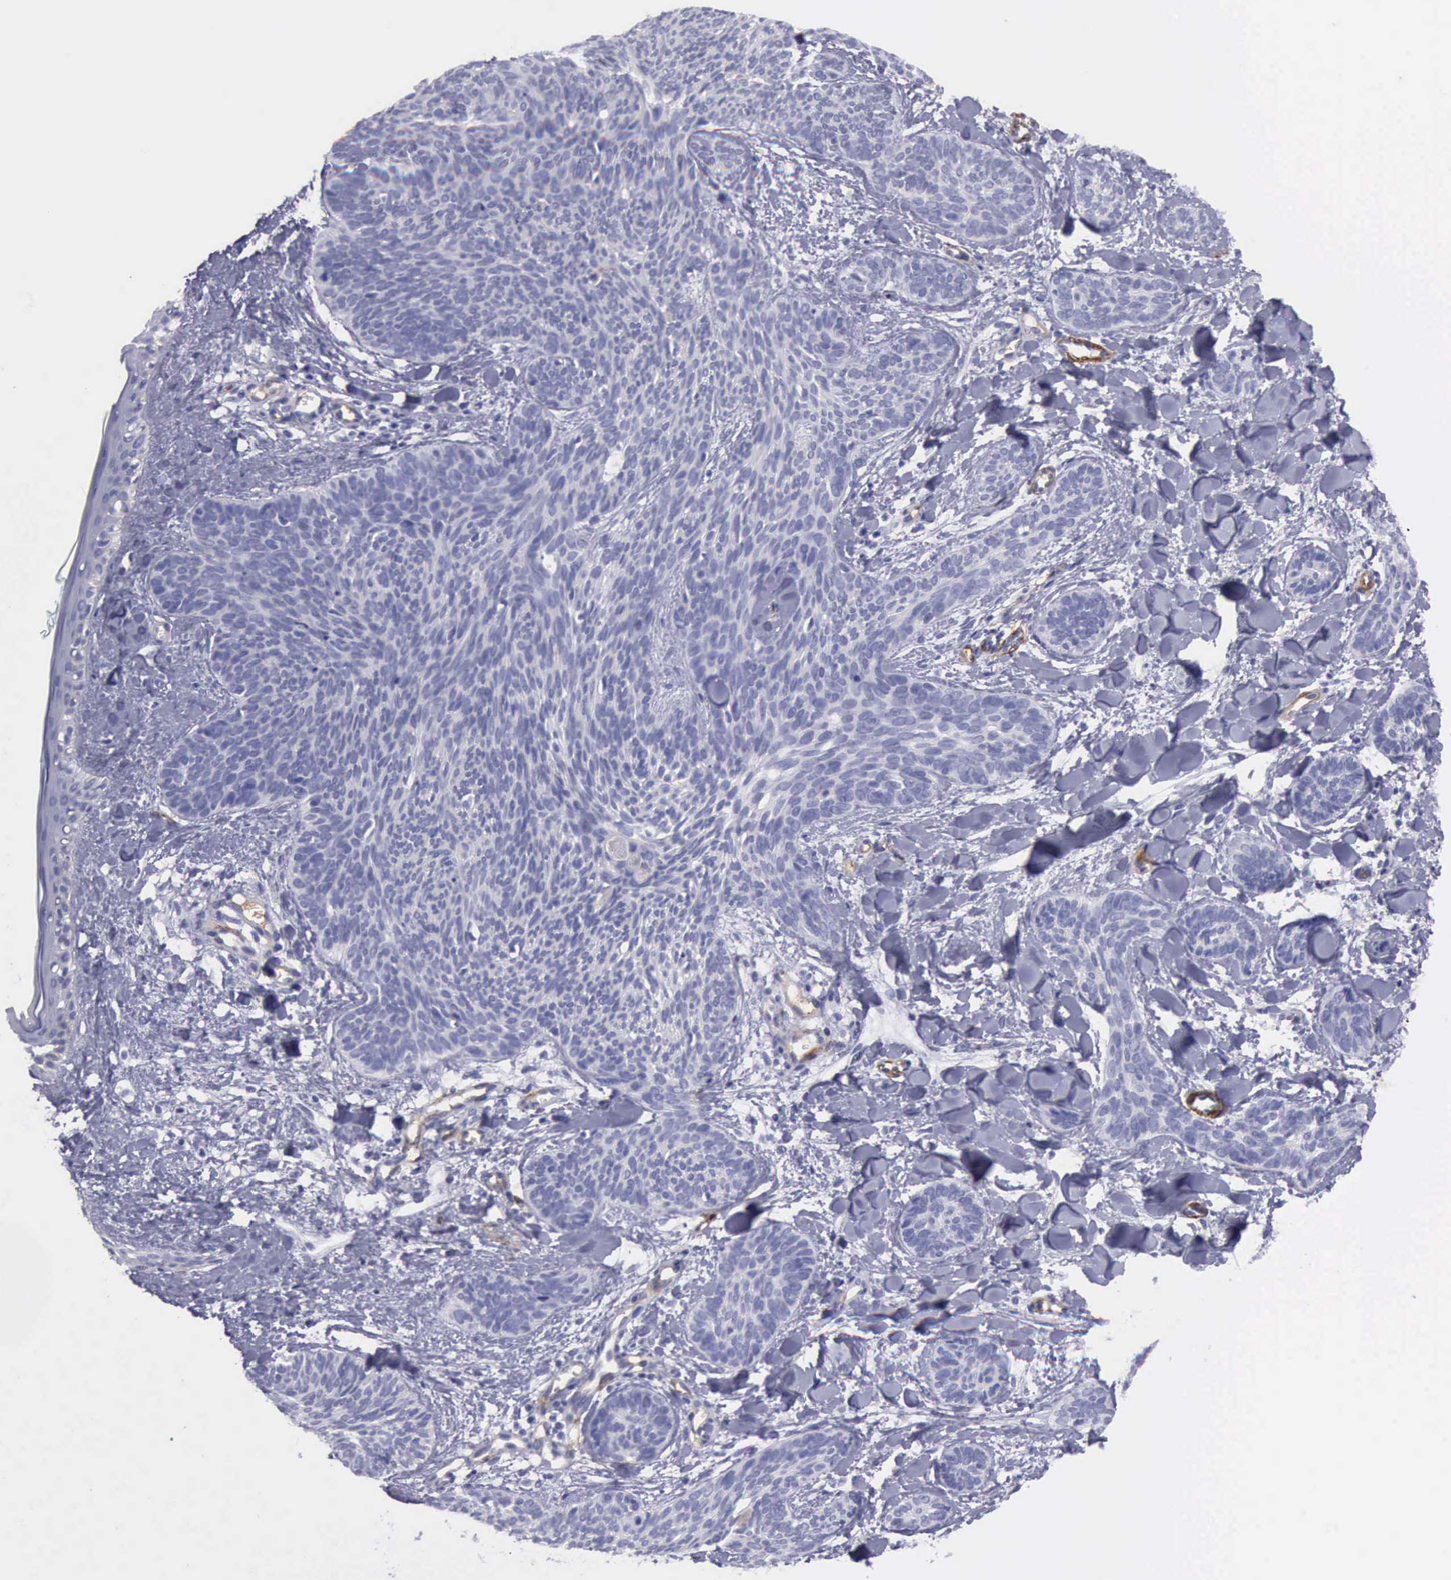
{"staining": {"intensity": "negative", "quantity": "none", "location": "none"}, "tissue": "skin cancer", "cell_type": "Tumor cells", "image_type": "cancer", "snomed": [{"axis": "morphology", "description": "Basal cell carcinoma"}, {"axis": "topography", "description": "Skin"}], "caption": "This micrograph is of skin cancer (basal cell carcinoma) stained with immunohistochemistry to label a protein in brown with the nuclei are counter-stained blue. There is no positivity in tumor cells. (Stains: DAB immunohistochemistry with hematoxylin counter stain, Microscopy: brightfield microscopy at high magnification).", "gene": "AOC3", "patient": {"sex": "female", "age": 81}}